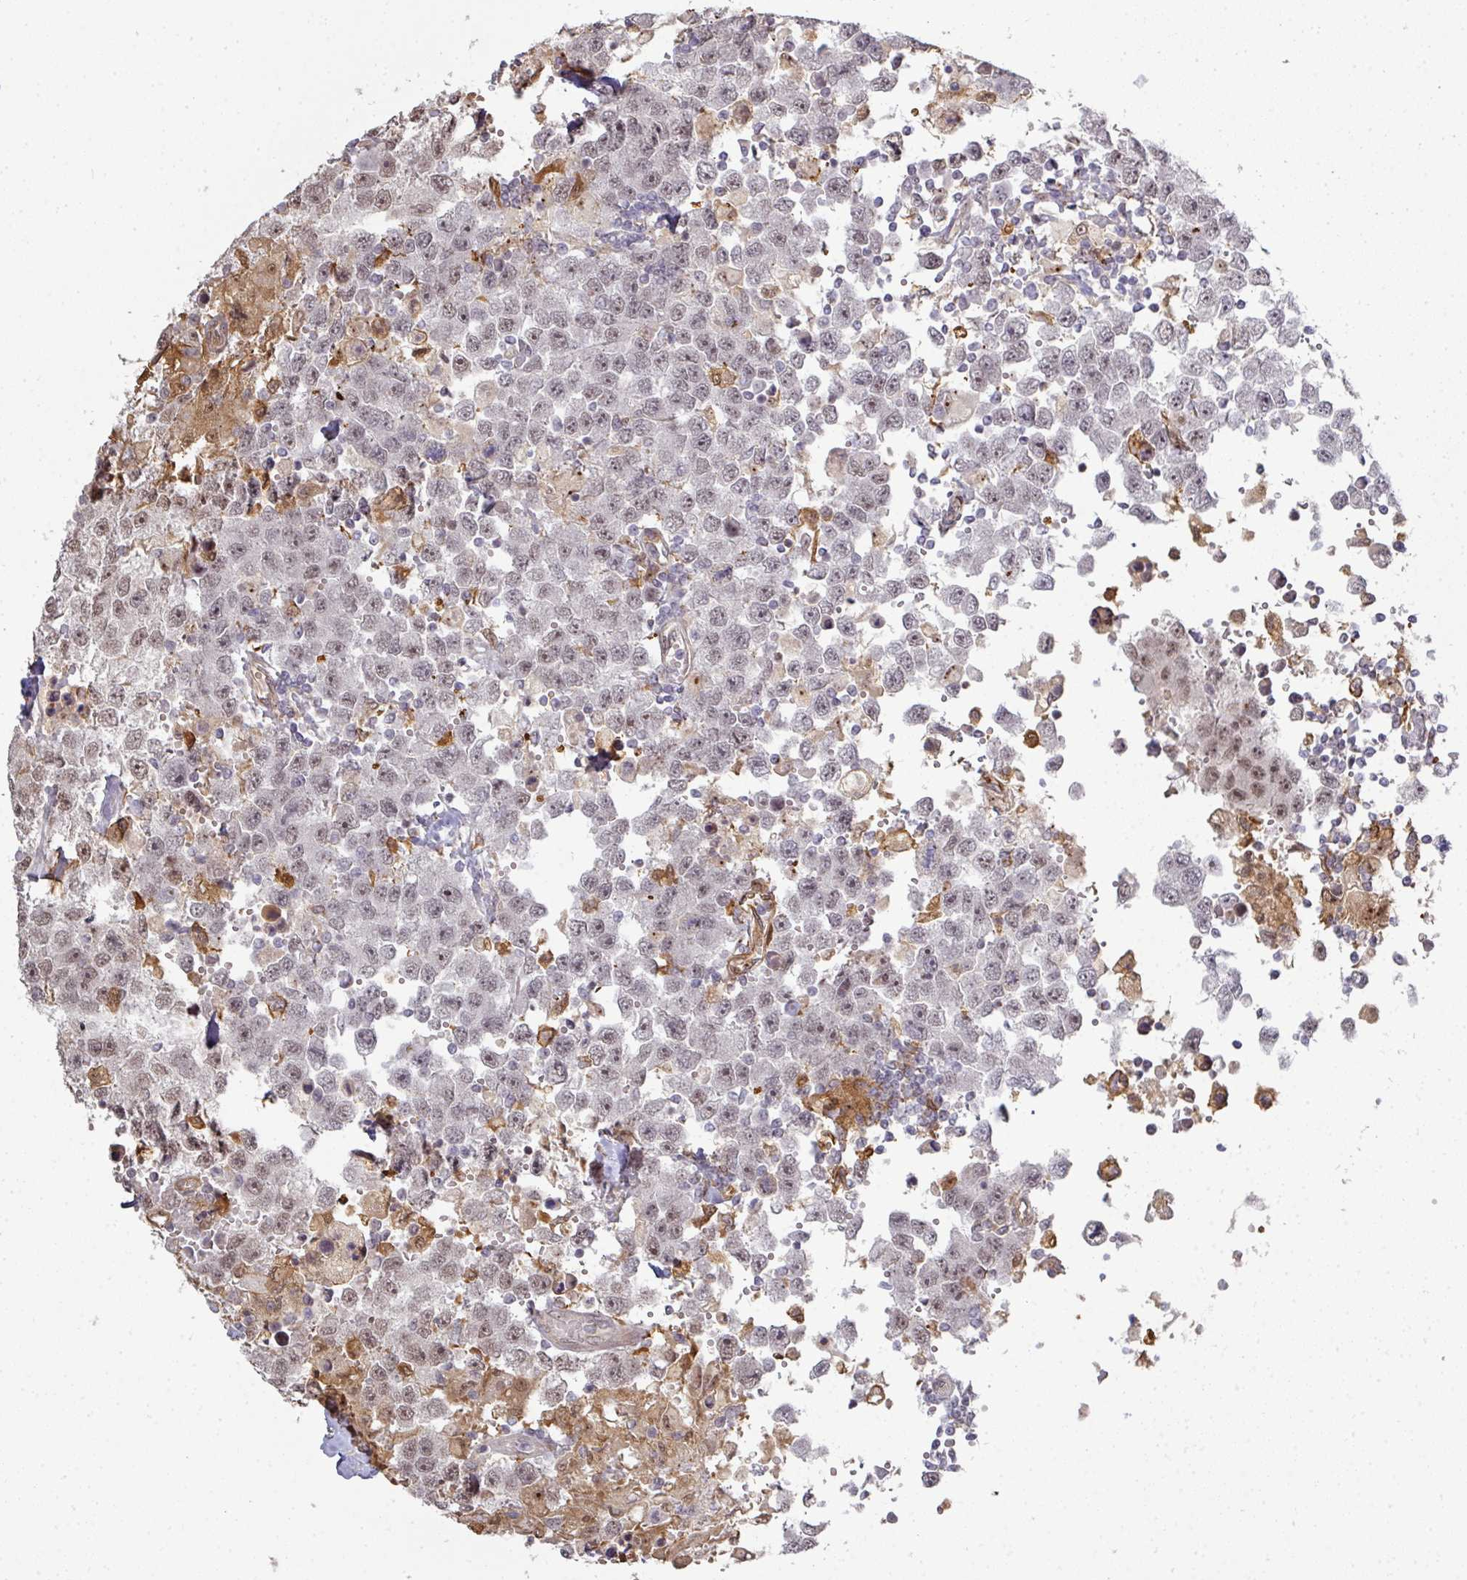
{"staining": {"intensity": "weak", "quantity": "<25%", "location": "nuclear"}, "tissue": "testis cancer", "cell_type": "Tumor cells", "image_type": "cancer", "snomed": [{"axis": "morphology", "description": "Carcinoma, Embryonal, NOS"}, {"axis": "topography", "description": "Testis"}], "caption": "A photomicrograph of human embryonal carcinoma (testis) is negative for staining in tumor cells.", "gene": "GTF2H3", "patient": {"sex": "male", "age": 83}}